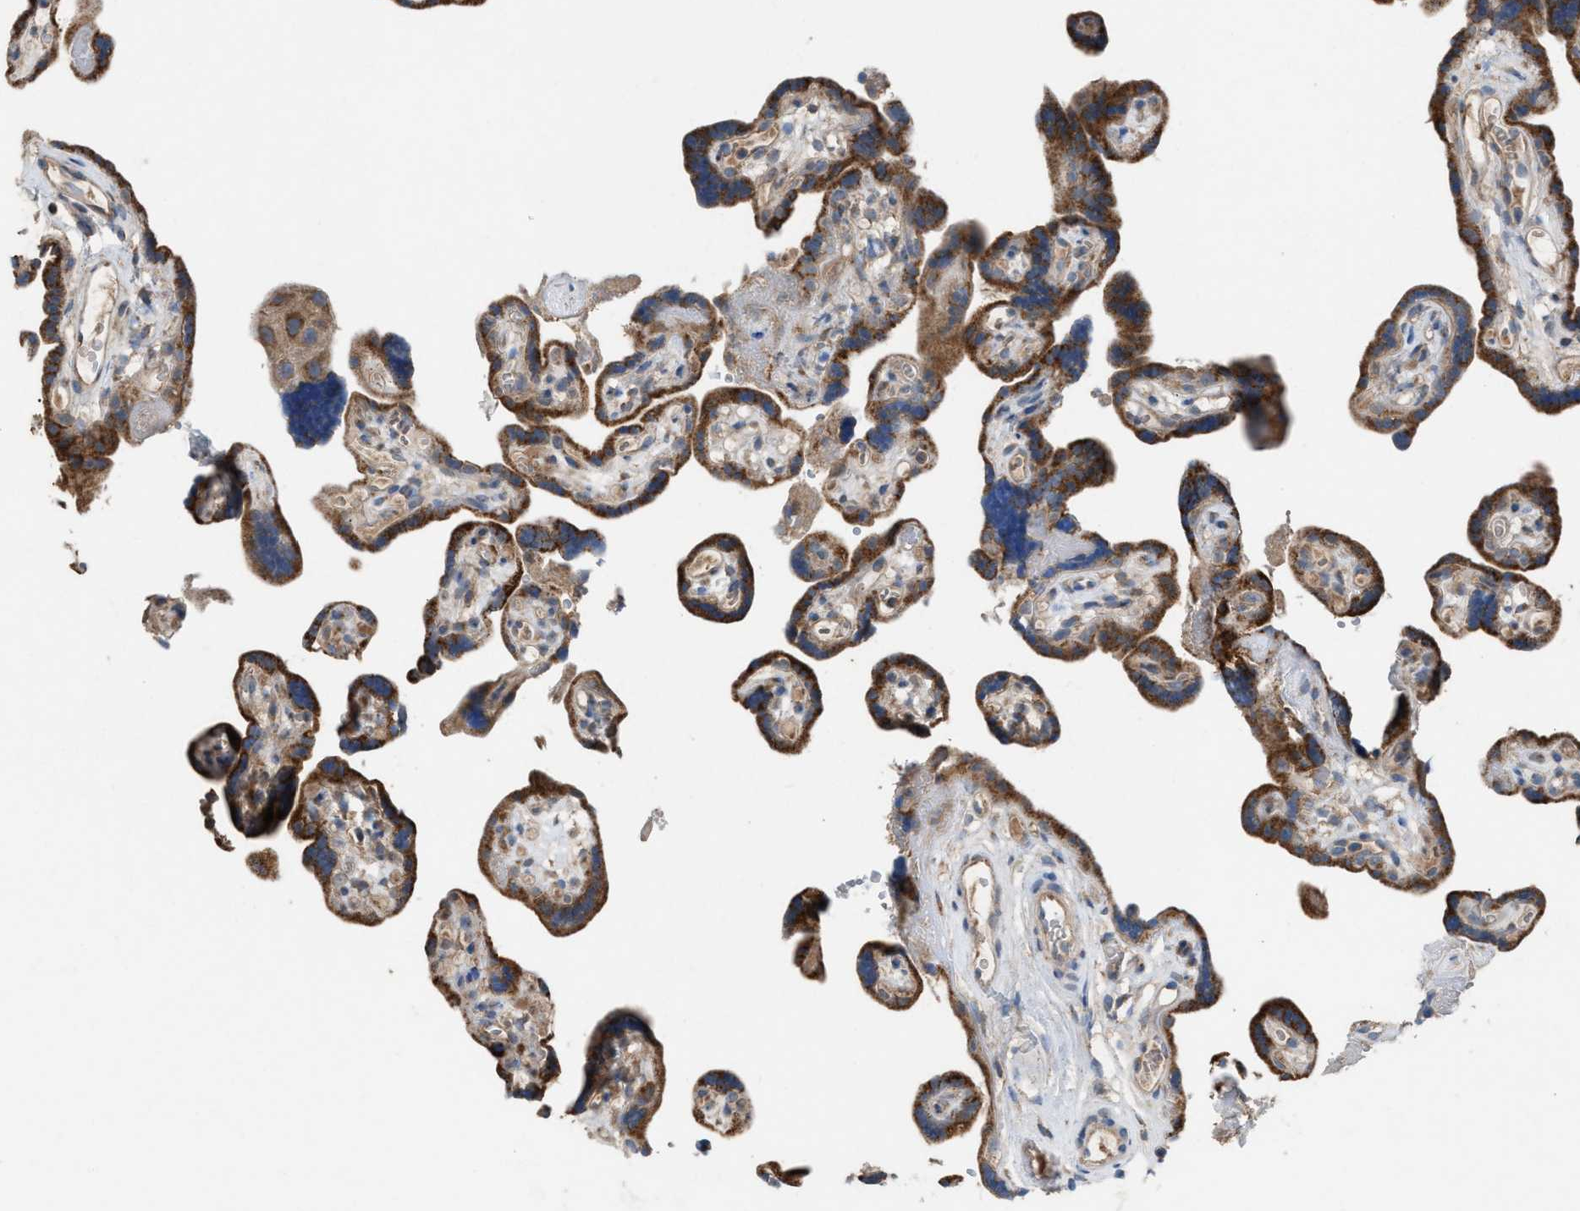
{"staining": {"intensity": "strong", "quantity": ">75%", "location": "cytoplasmic/membranous"}, "tissue": "placenta", "cell_type": "Trophoblastic cells", "image_type": "normal", "snomed": [{"axis": "morphology", "description": "Normal tissue, NOS"}, {"axis": "topography", "description": "Placenta"}], "caption": "Immunohistochemical staining of benign placenta displays strong cytoplasmic/membranous protein expression in about >75% of trophoblastic cells. The staining was performed using DAB, with brown indicating positive protein expression. Nuclei are stained blue with hematoxylin.", "gene": "TPK1", "patient": {"sex": "female", "age": 30}}